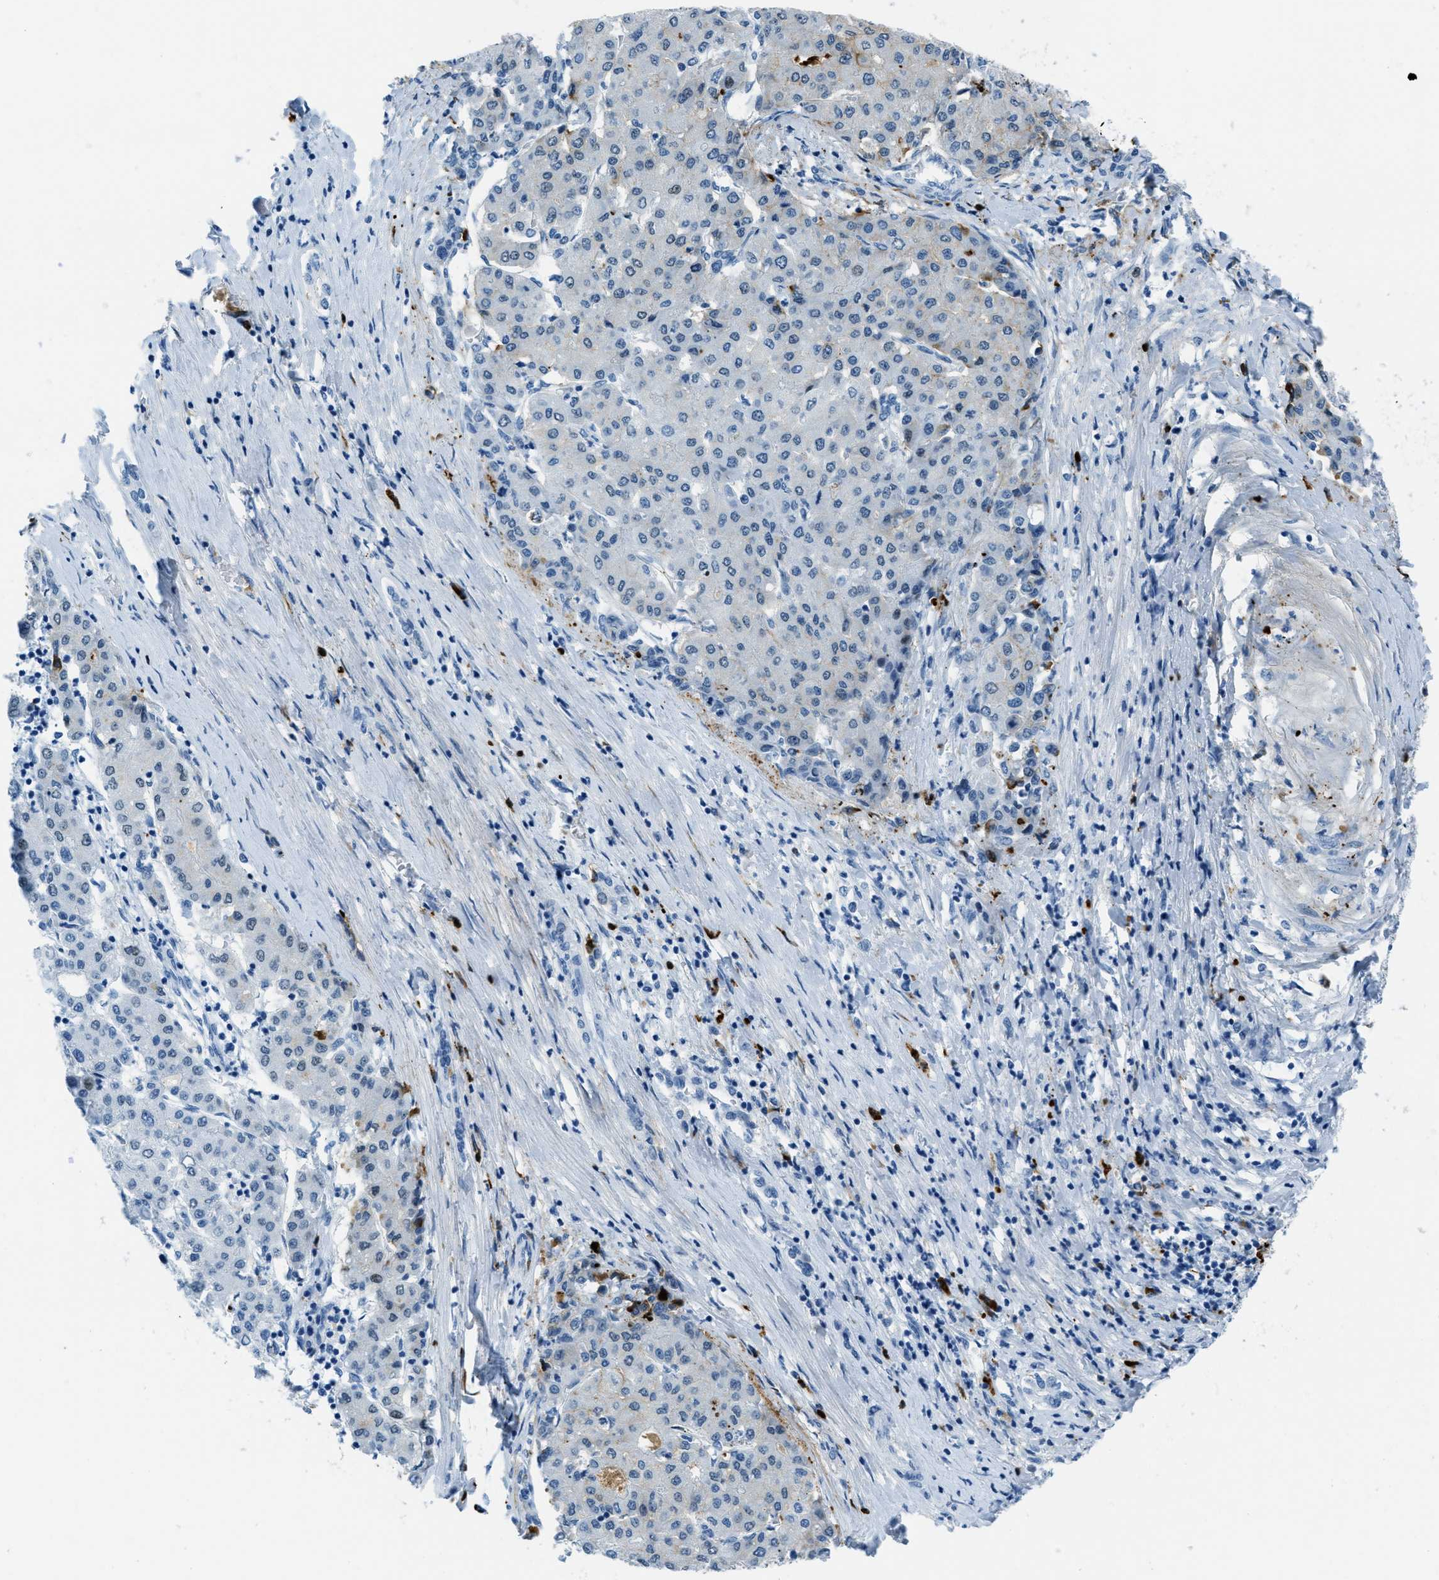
{"staining": {"intensity": "negative", "quantity": "none", "location": "none"}, "tissue": "liver cancer", "cell_type": "Tumor cells", "image_type": "cancer", "snomed": [{"axis": "morphology", "description": "Carcinoma, Hepatocellular, NOS"}, {"axis": "topography", "description": "Liver"}], "caption": "Immunohistochemistry (IHC) of hepatocellular carcinoma (liver) reveals no expression in tumor cells.", "gene": "PLA2G2A", "patient": {"sex": "male", "age": 65}}